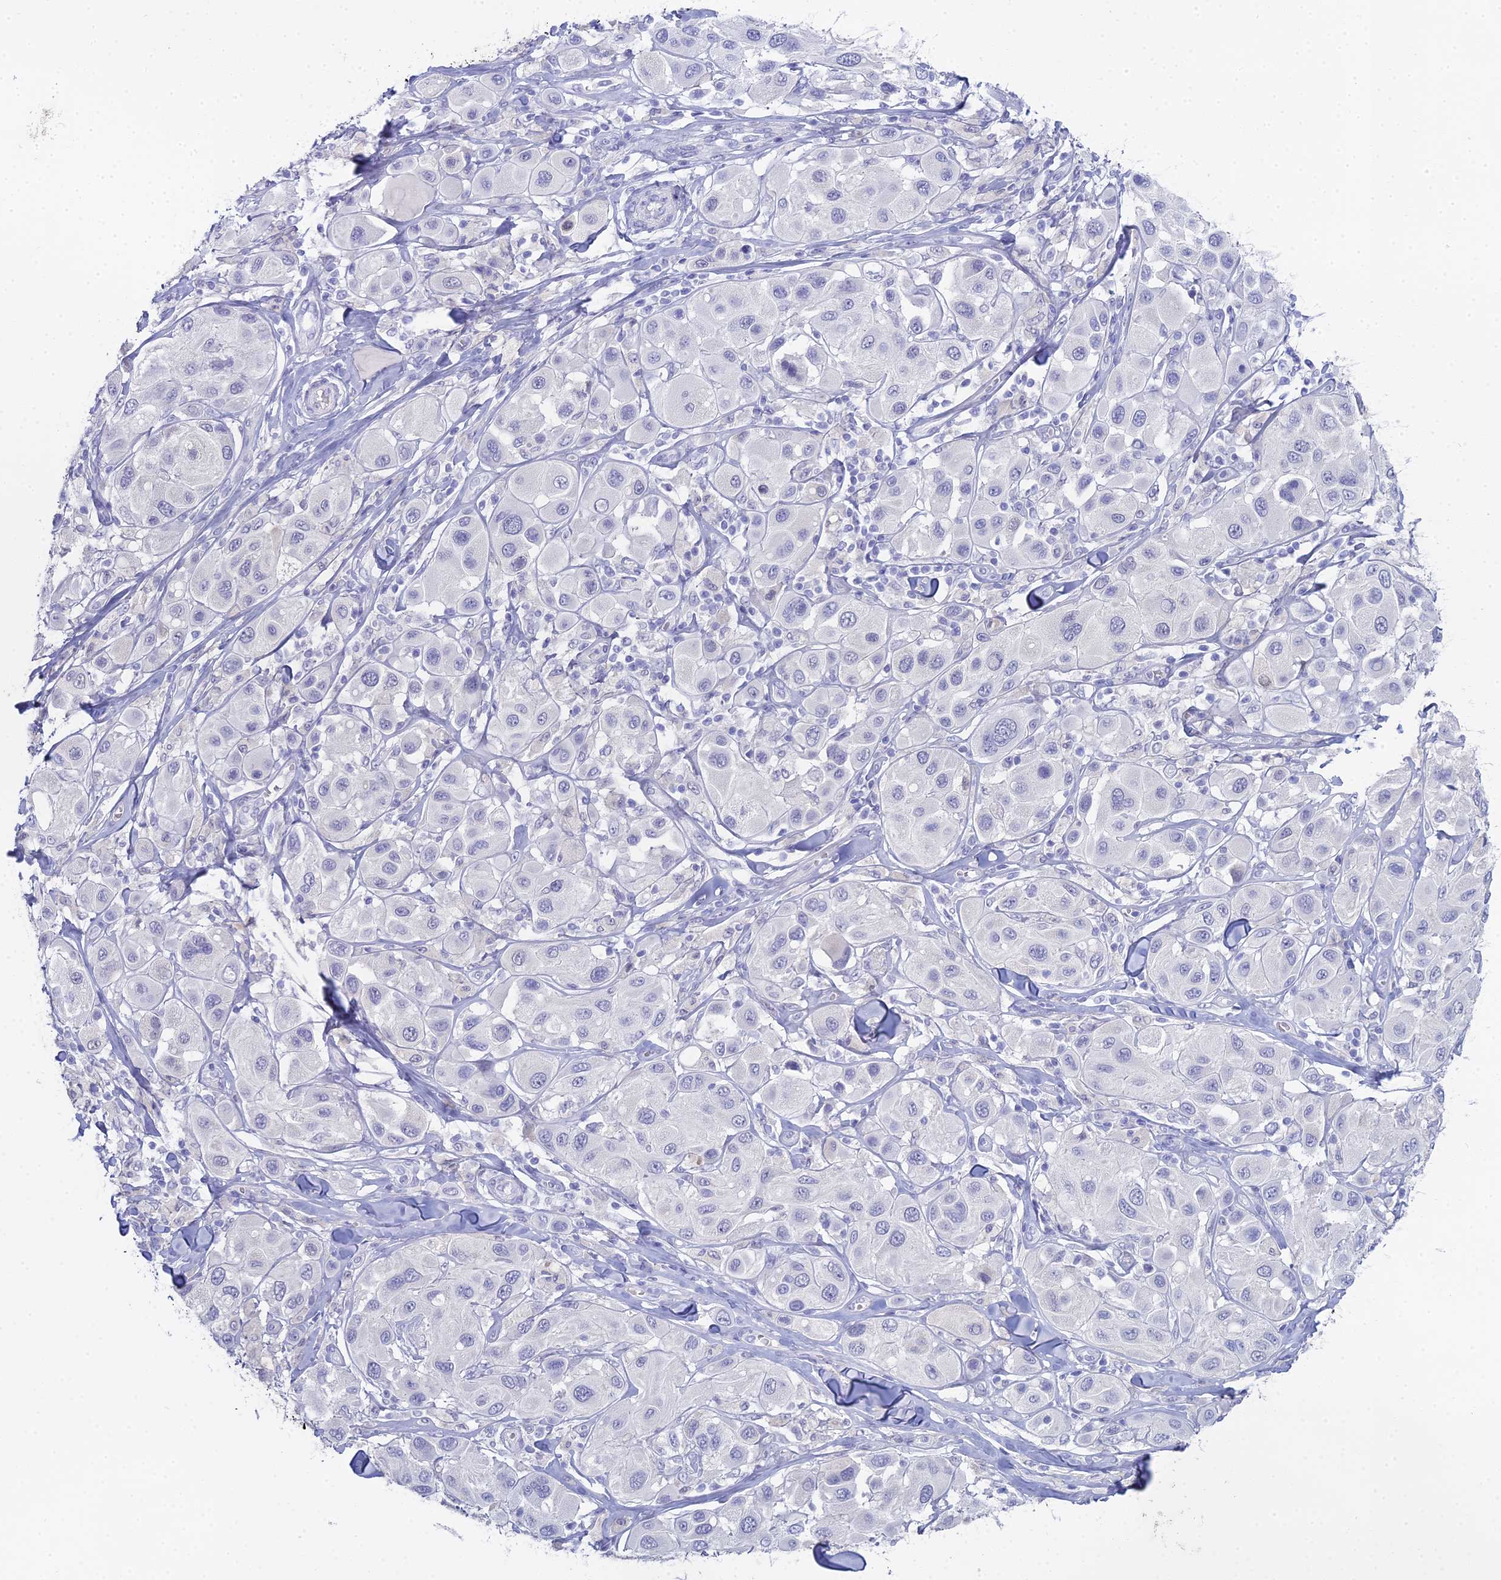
{"staining": {"intensity": "negative", "quantity": "none", "location": "none"}, "tissue": "melanoma", "cell_type": "Tumor cells", "image_type": "cancer", "snomed": [{"axis": "morphology", "description": "Malignant melanoma, Metastatic site"}, {"axis": "topography", "description": "Skin"}], "caption": "Immunohistochemistry (IHC) of human melanoma demonstrates no expression in tumor cells.", "gene": "S100A7", "patient": {"sex": "male", "age": 41}}